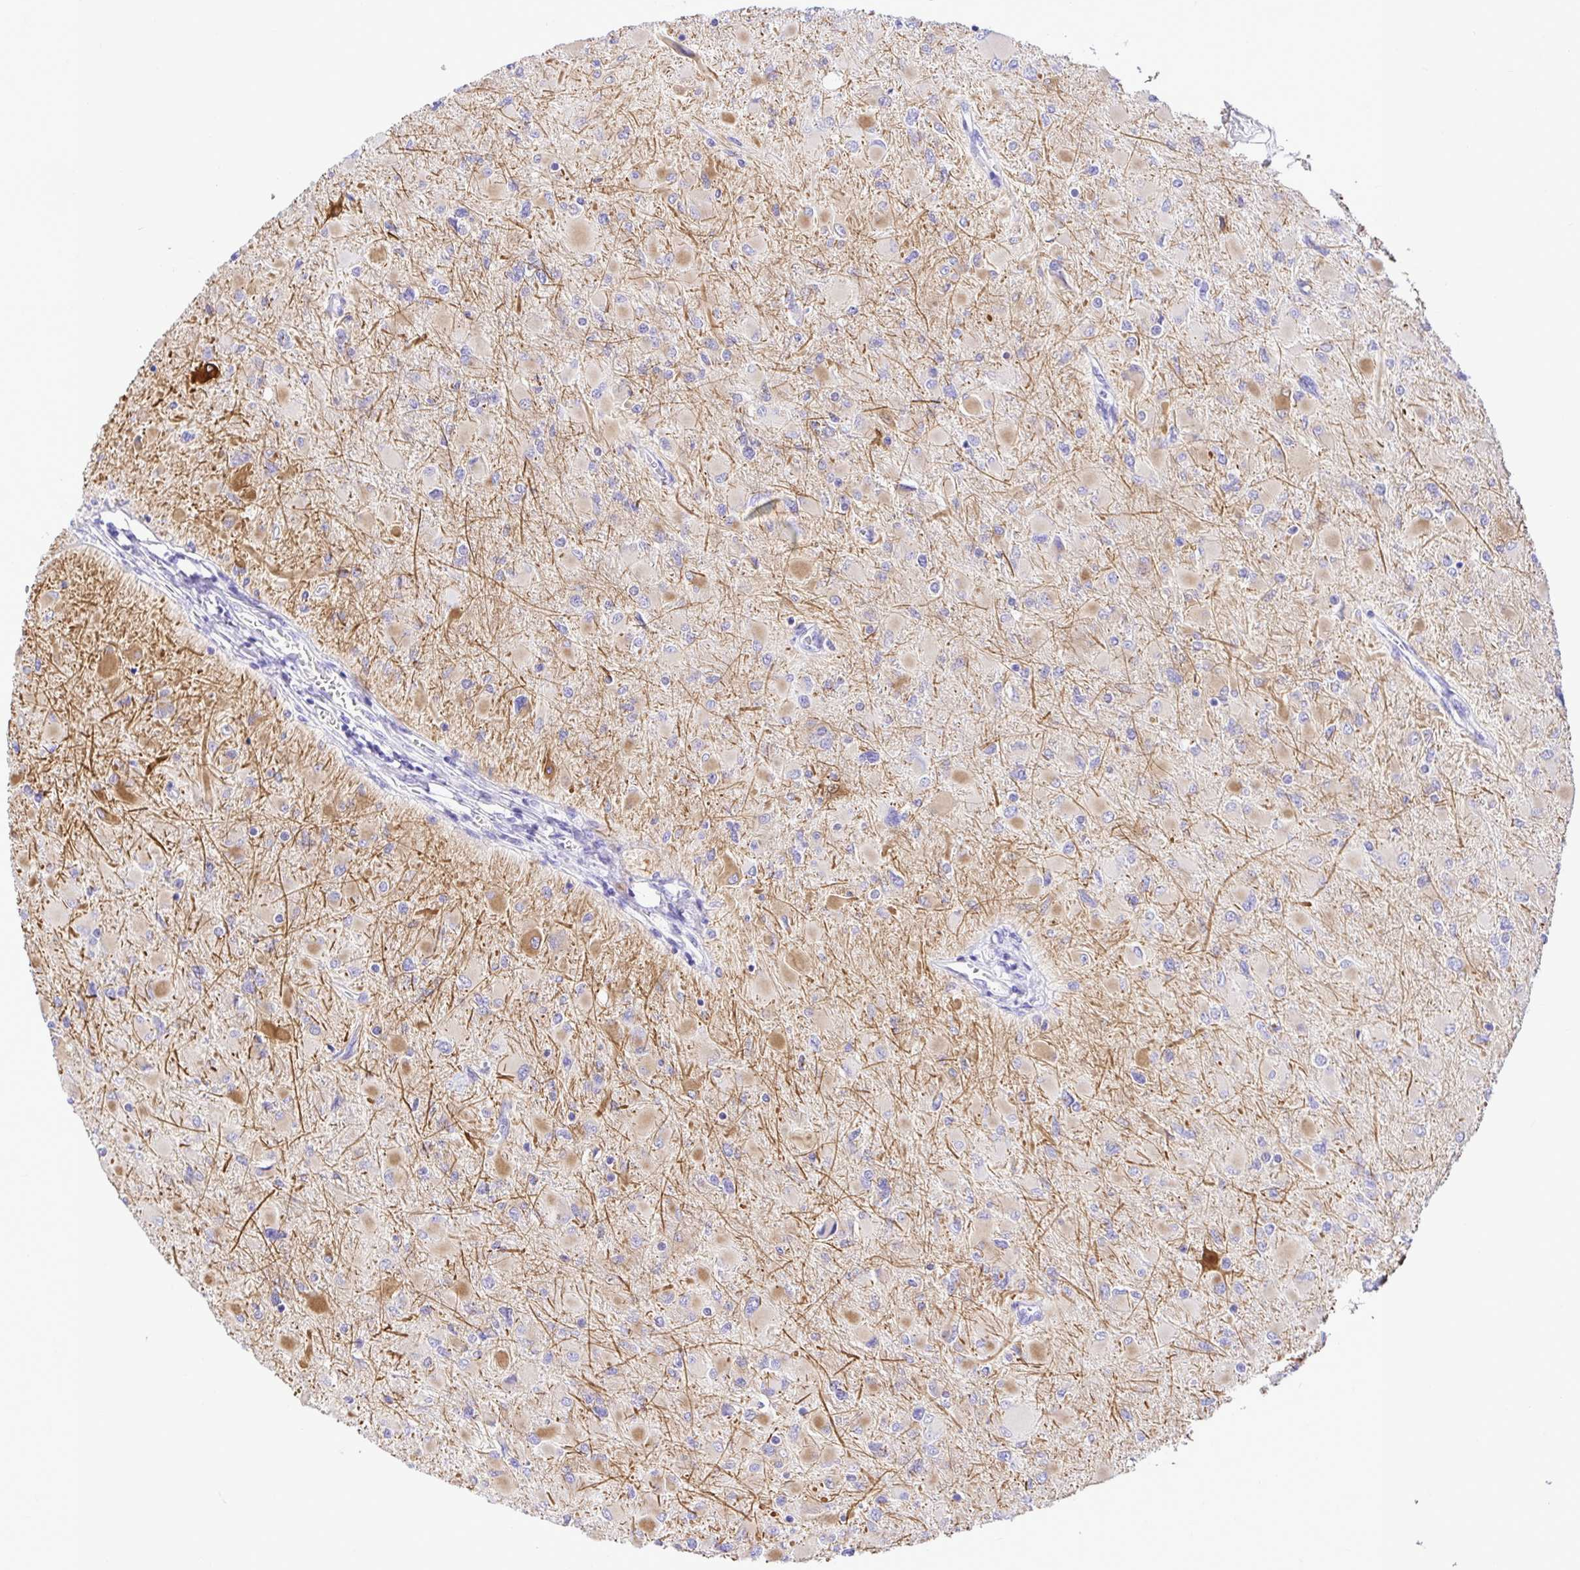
{"staining": {"intensity": "negative", "quantity": "none", "location": "none"}, "tissue": "glioma", "cell_type": "Tumor cells", "image_type": "cancer", "snomed": [{"axis": "morphology", "description": "Glioma, malignant, High grade"}, {"axis": "topography", "description": "Cerebral cortex"}], "caption": "Immunohistochemistry (IHC) image of neoplastic tissue: human malignant glioma (high-grade) stained with DAB reveals no significant protein positivity in tumor cells. (Immunohistochemistry (IHC), brightfield microscopy, high magnification).", "gene": "BACE2", "patient": {"sex": "female", "age": 36}}